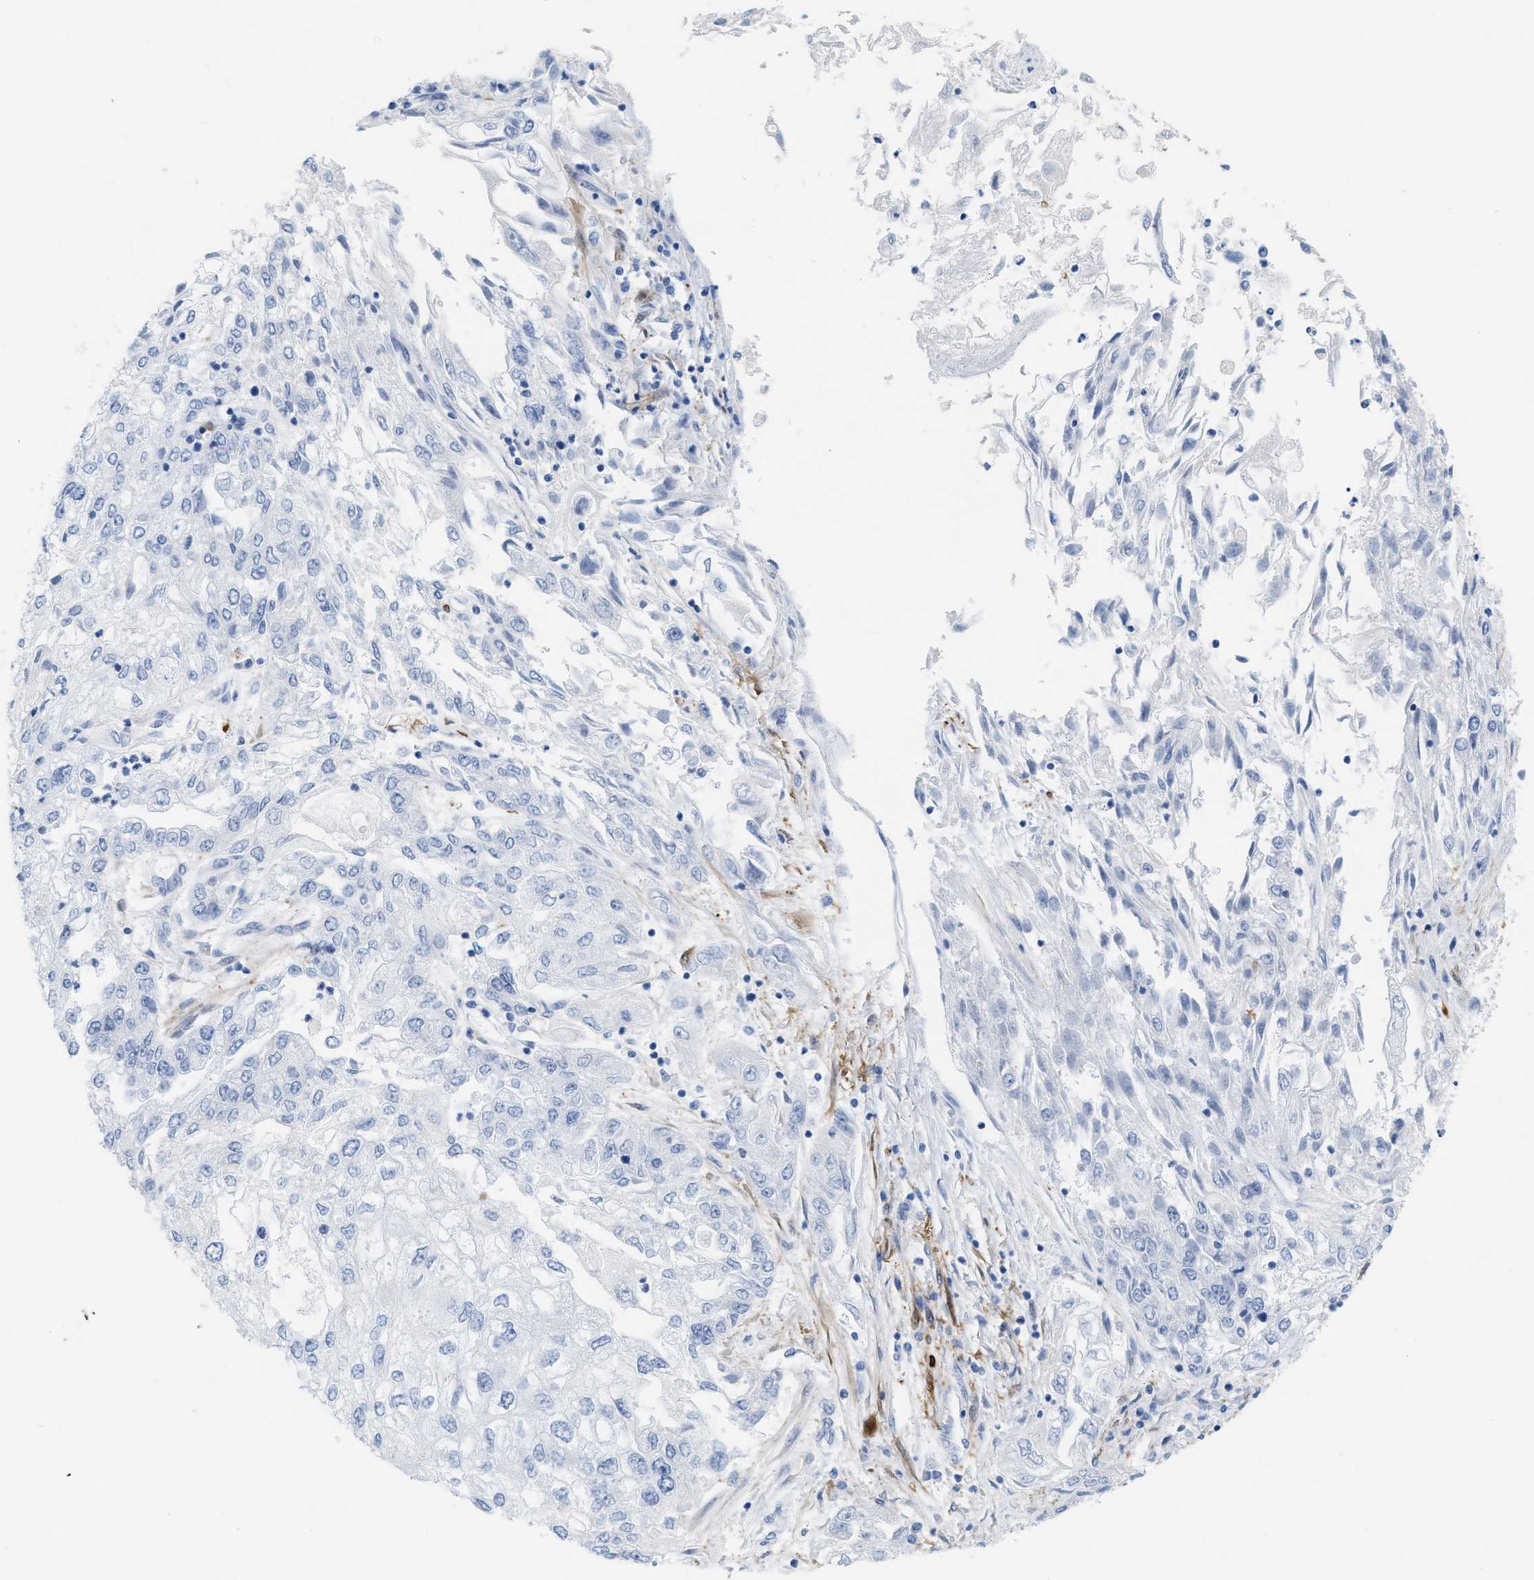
{"staining": {"intensity": "negative", "quantity": "none", "location": "none"}, "tissue": "endometrial cancer", "cell_type": "Tumor cells", "image_type": "cancer", "snomed": [{"axis": "morphology", "description": "Adenocarcinoma, NOS"}, {"axis": "topography", "description": "Endometrium"}], "caption": "High power microscopy micrograph of an immunohistochemistry (IHC) histopathology image of adenocarcinoma (endometrial), revealing no significant staining in tumor cells.", "gene": "TAGLN", "patient": {"sex": "female", "age": 49}}